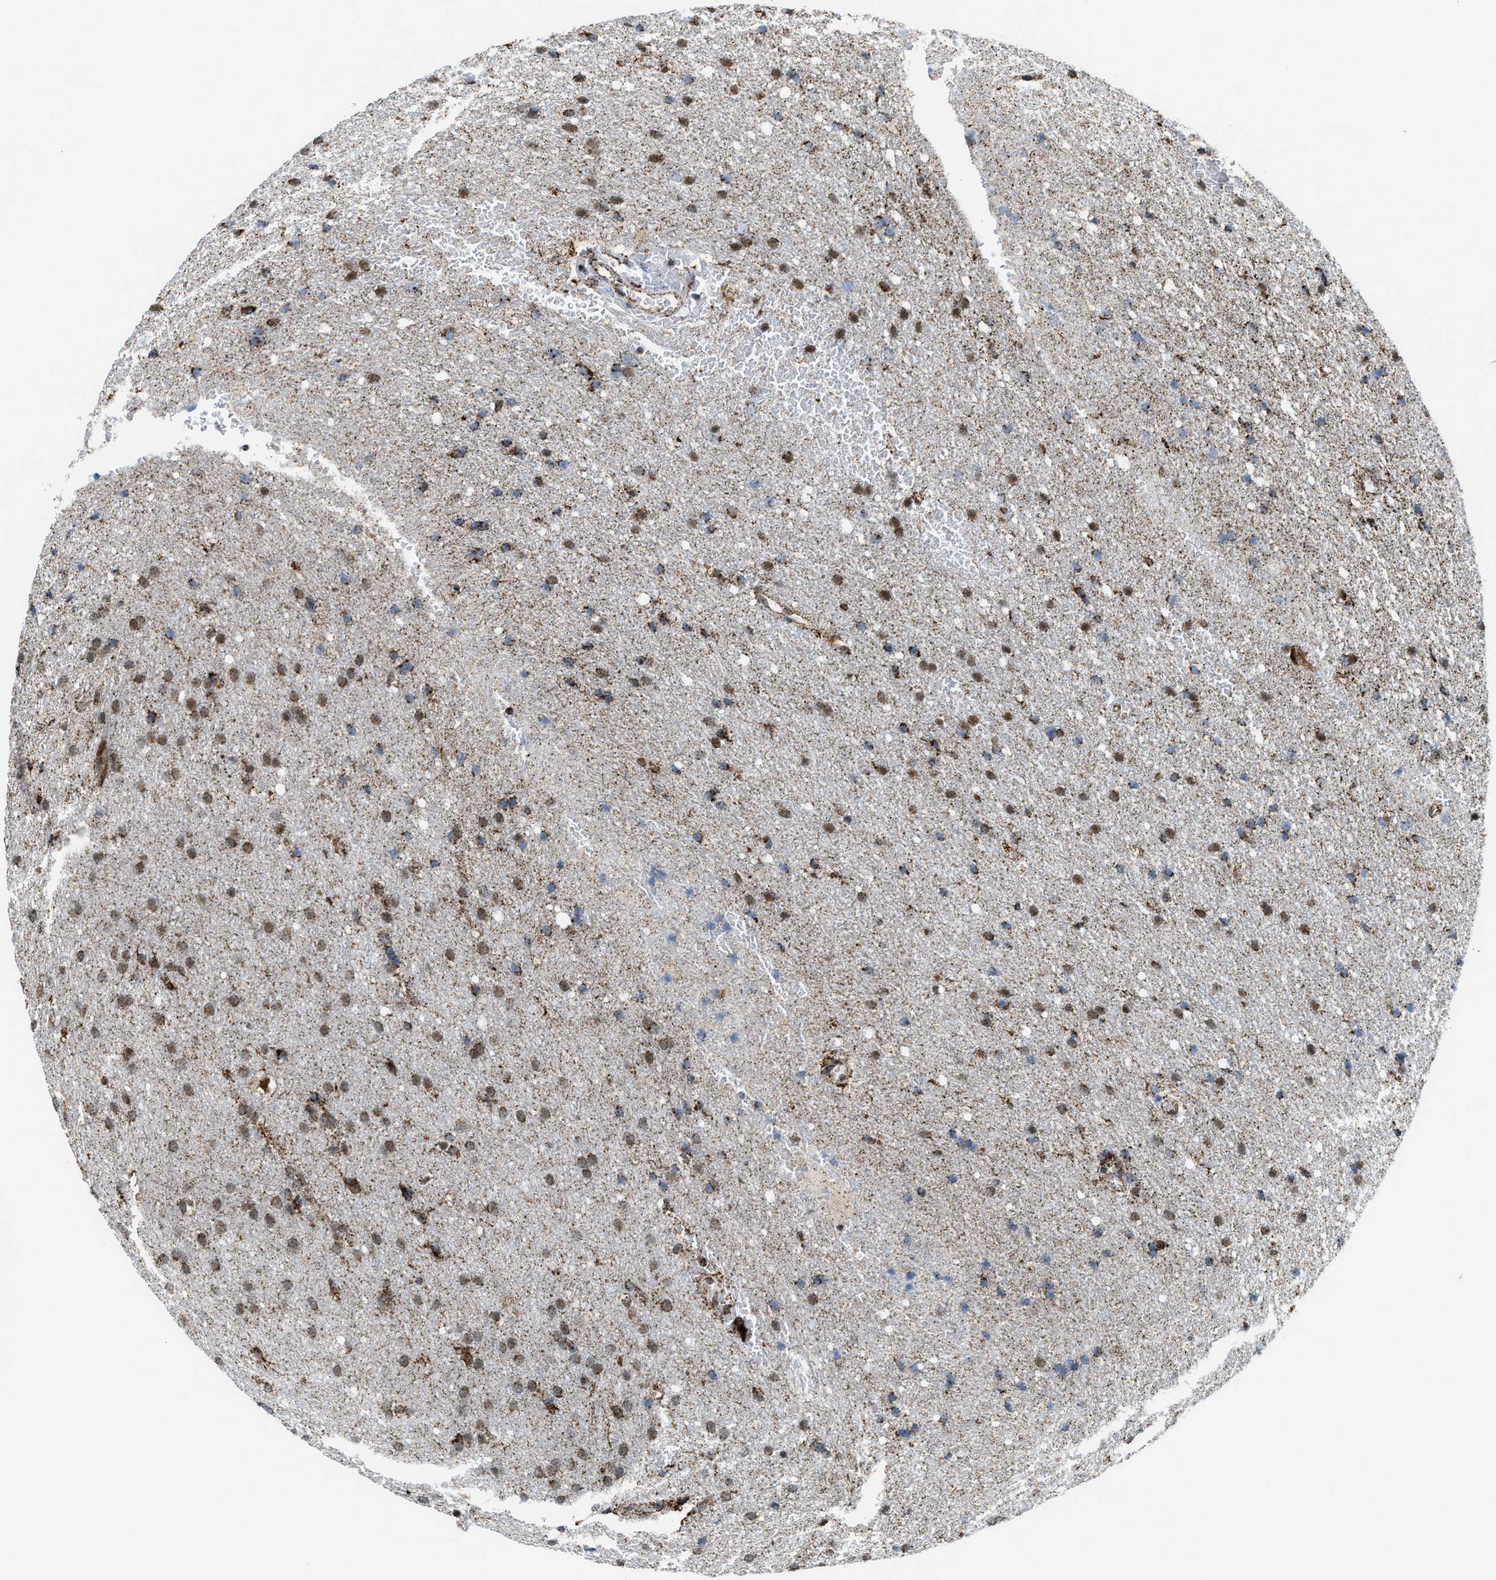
{"staining": {"intensity": "moderate", "quantity": ">75%", "location": "cytoplasmic/membranous,nuclear"}, "tissue": "glioma", "cell_type": "Tumor cells", "image_type": "cancer", "snomed": [{"axis": "morphology", "description": "Glioma, malignant, Low grade"}, {"axis": "topography", "description": "Brain"}], "caption": "Immunohistochemical staining of human malignant glioma (low-grade) reveals medium levels of moderate cytoplasmic/membranous and nuclear protein staining in about >75% of tumor cells. (DAB (3,3'-diaminobenzidine) = brown stain, brightfield microscopy at high magnification).", "gene": "HIBADH", "patient": {"sex": "female", "age": 37}}